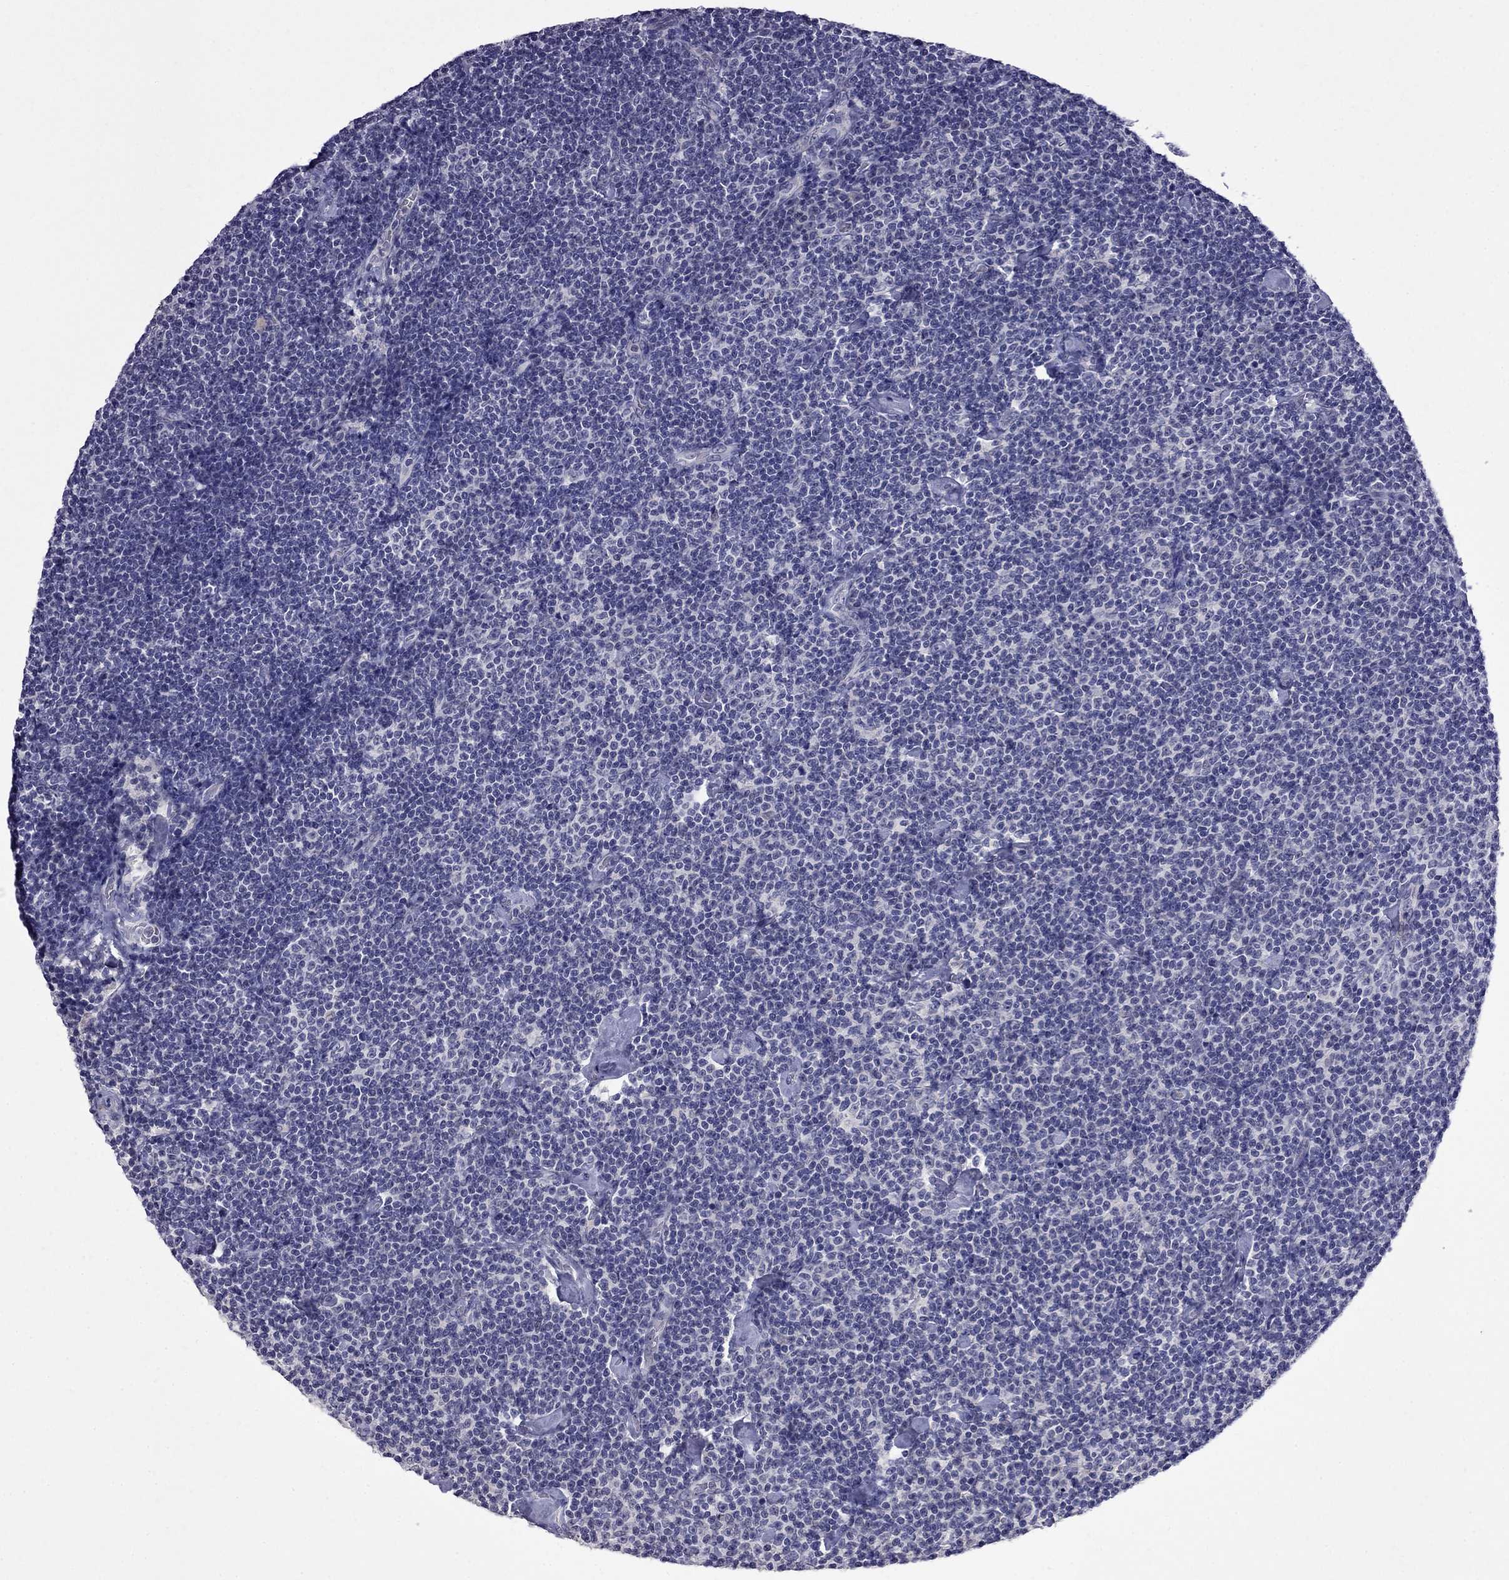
{"staining": {"intensity": "negative", "quantity": "none", "location": "none"}, "tissue": "lymphoma", "cell_type": "Tumor cells", "image_type": "cancer", "snomed": [{"axis": "morphology", "description": "Malignant lymphoma, non-Hodgkin's type, Low grade"}, {"axis": "topography", "description": "Lymph node"}], "caption": "Image shows no significant protein expression in tumor cells of lymphoma.", "gene": "STAR", "patient": {"sex": "male", "age": 81}}